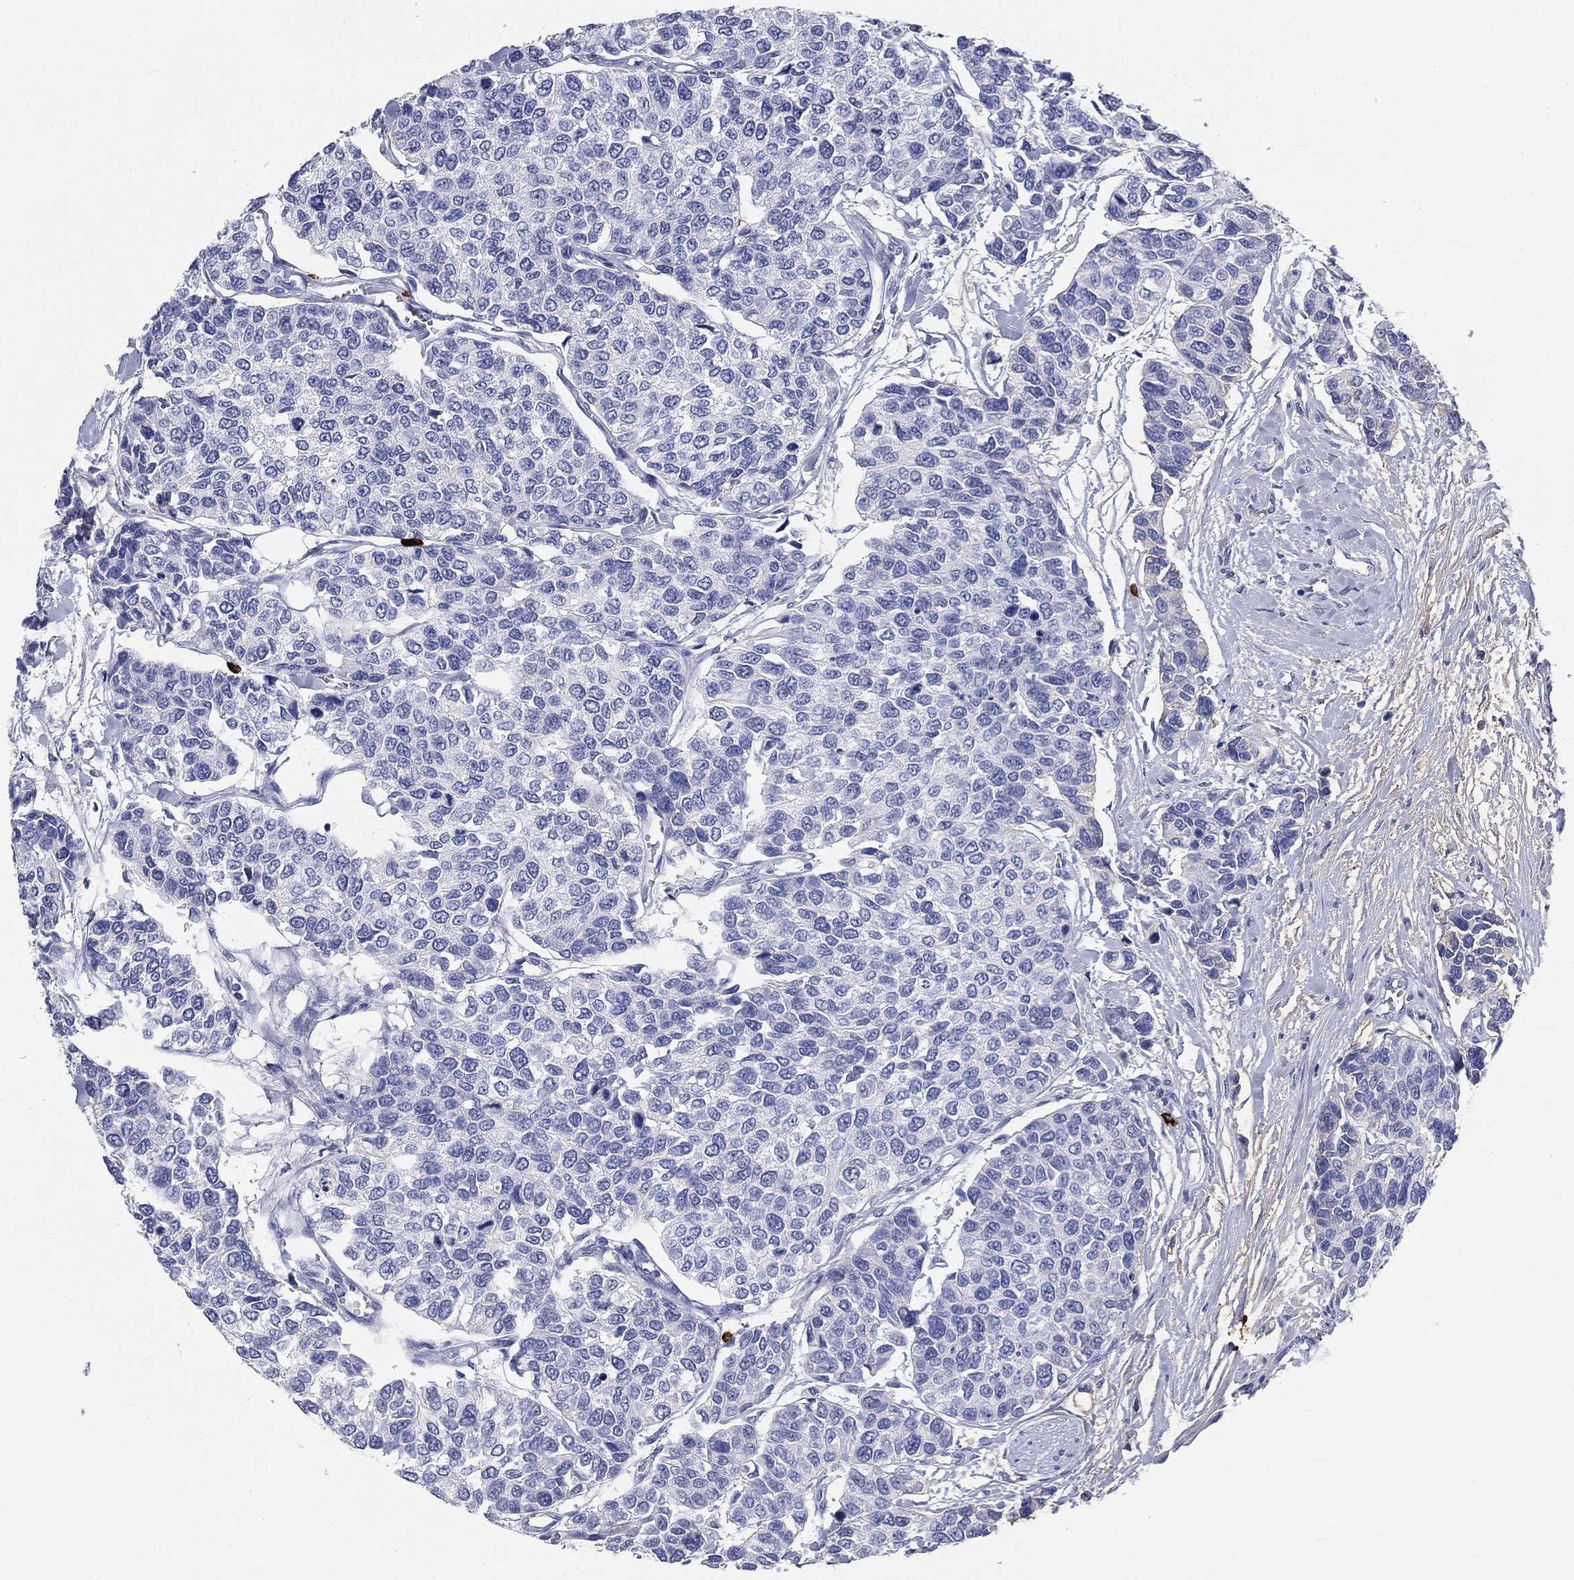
{"staining": {"intensity": "weak", "quantity": "<25%", "location": "cytoplasmic/membranous"}, "tissue": "urothelial cancer", "cell_type": "Tumor cells", "image_type": "cancer", "snomed": [{"axis": "morphology", "description": "Urothelial carcinoma, High grade"}, {"axis": "topography", "description": "Urinary bladder"}], "caption": "Protein analysis of urothelial cancer shows no significant positivity in tumor cells.", "gene": "CD40LG", "patient": {"sex": "male", "age": 77}}